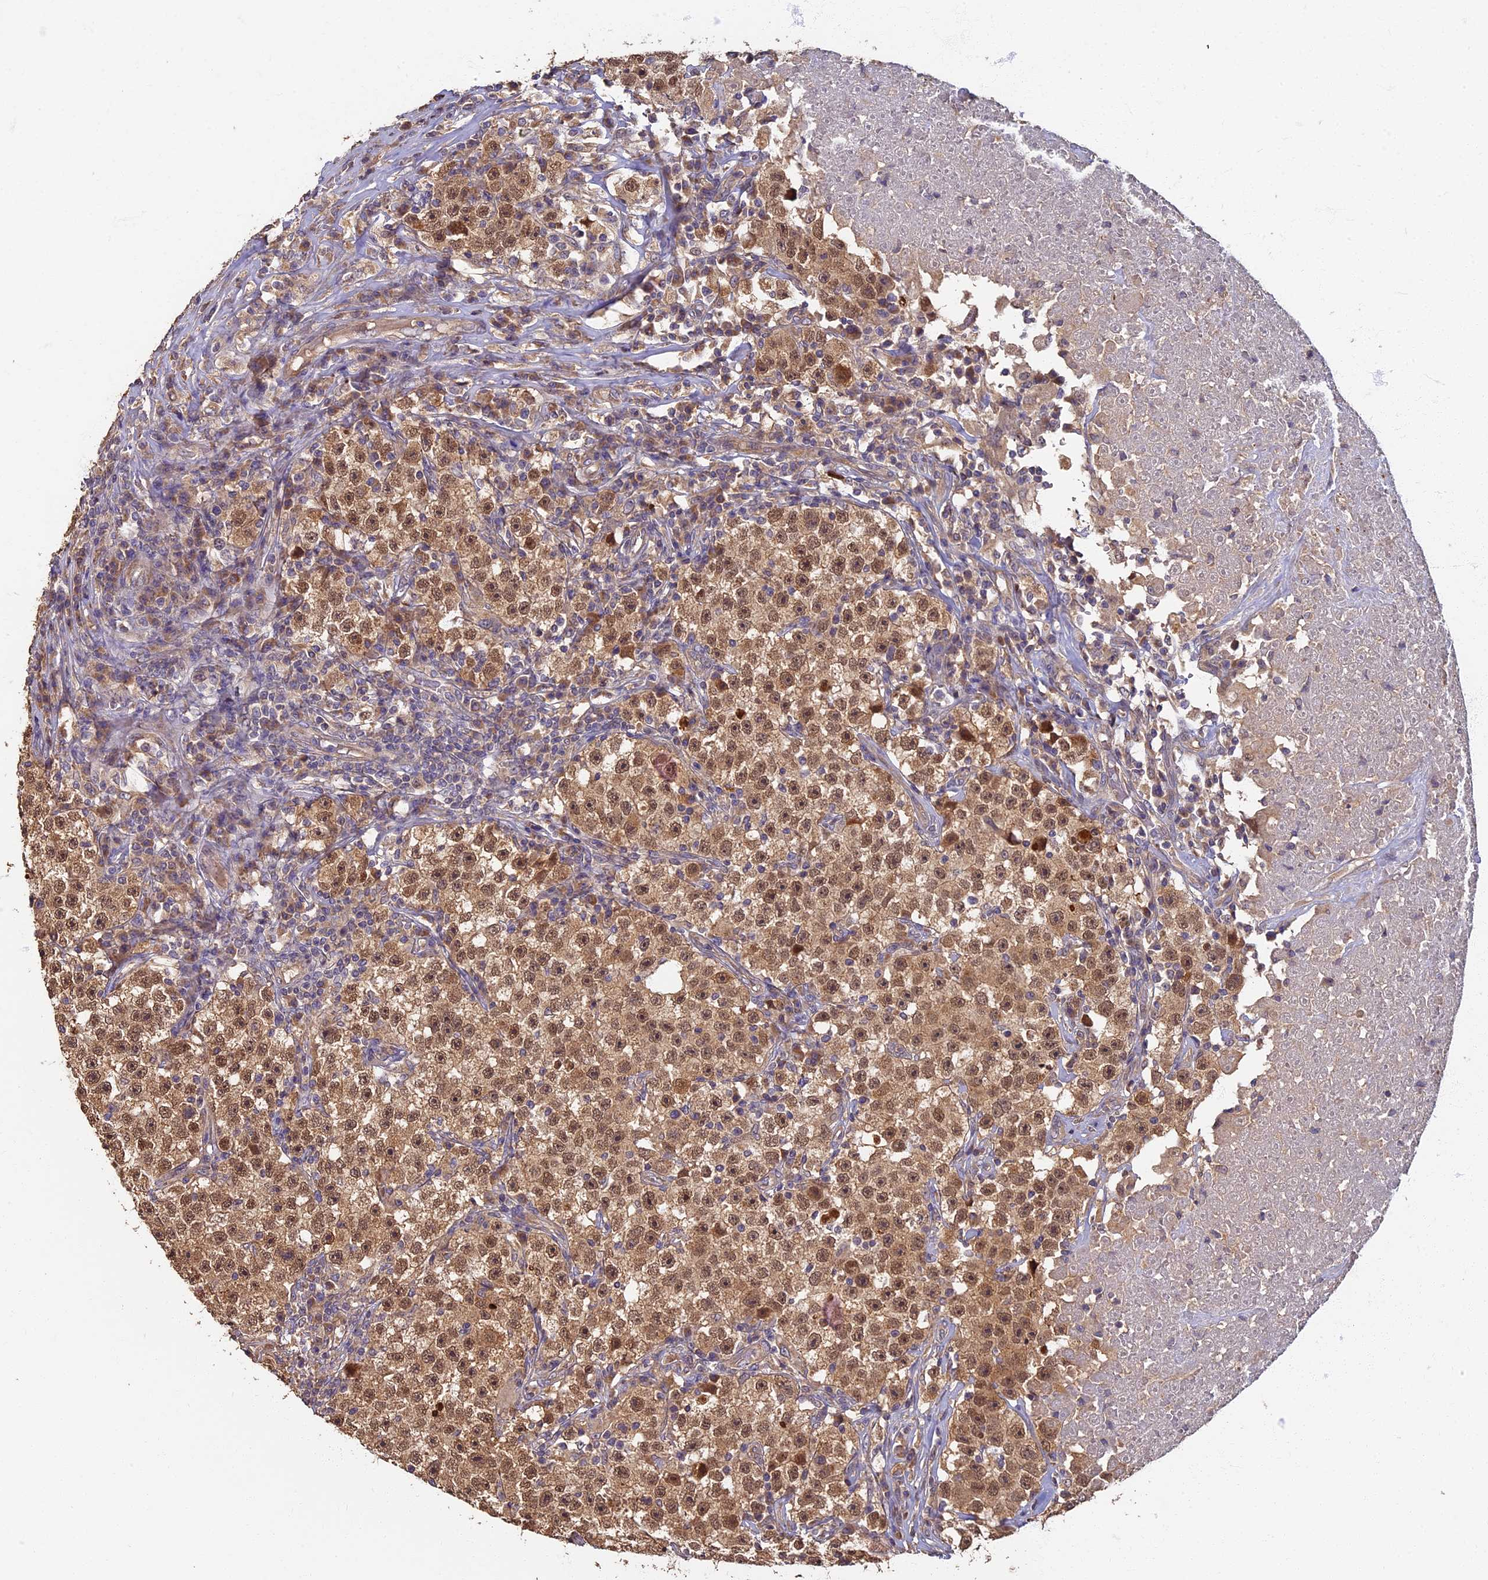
{"staining": {"intensity": "moderate", "quantity": ">75%", "location": "cytoplasmic/membranous,nuclear"}, "tissue": "testis cancer", "cell_type": "Tumor cells", "image_type": "cancer", "snomed": [{"axis": "morphology", "description": "Seminoma, NOS"}, {"axis": "topography", "description": "Testis"}], "caption": "DAB (3,3'-diaminobenzidine) immunohistochemical staining of seminoma (testis) demonstrates moderate cytoplasmic/membranous and nuclear protein expression in approximately >75% of tumor cells.", "gene": "RSPH3", "patient": {"sex": "male", "age": 22}}